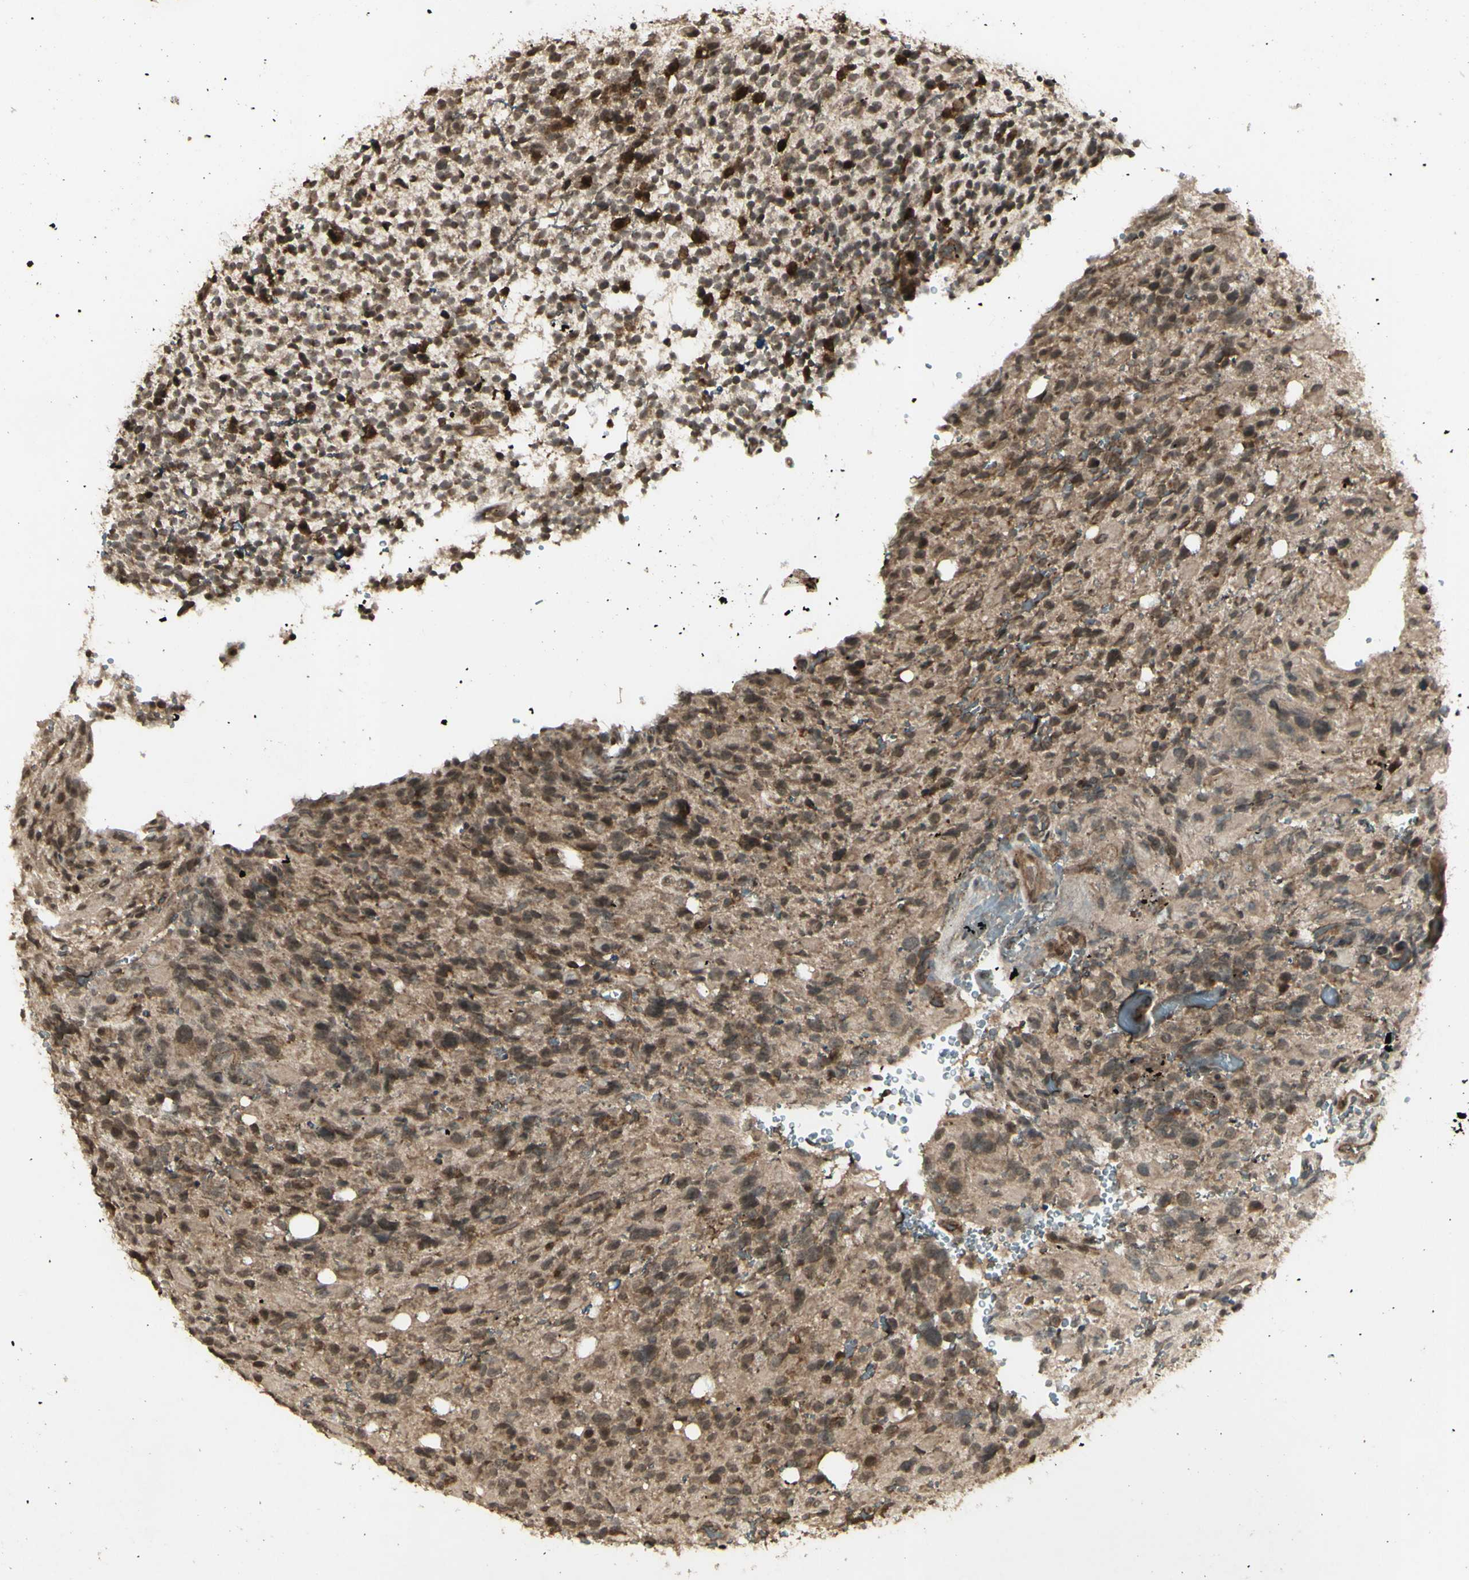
{"staining": {"intensity": "moderate", "quantity": ">75%", "location": "cytoplasmic/membranous,nuclear"}, "tissue": "glioma", "cell_type": "Tumor cells", "image_type": "cancer", "snomed": [{"axis": "morphology", "description": "Glioma, malignant, High grade"}, {"axis": "topography", "description": "Brain"}], "caption": "The micrograph displays immunohistochemical staining of glioma. There is moderate cytoplasmic/membranous and nuclear positivity is present in about >75% of tumor cells.", "gene": "BLNK", "patient": {"sex": "male", "age": 48}}